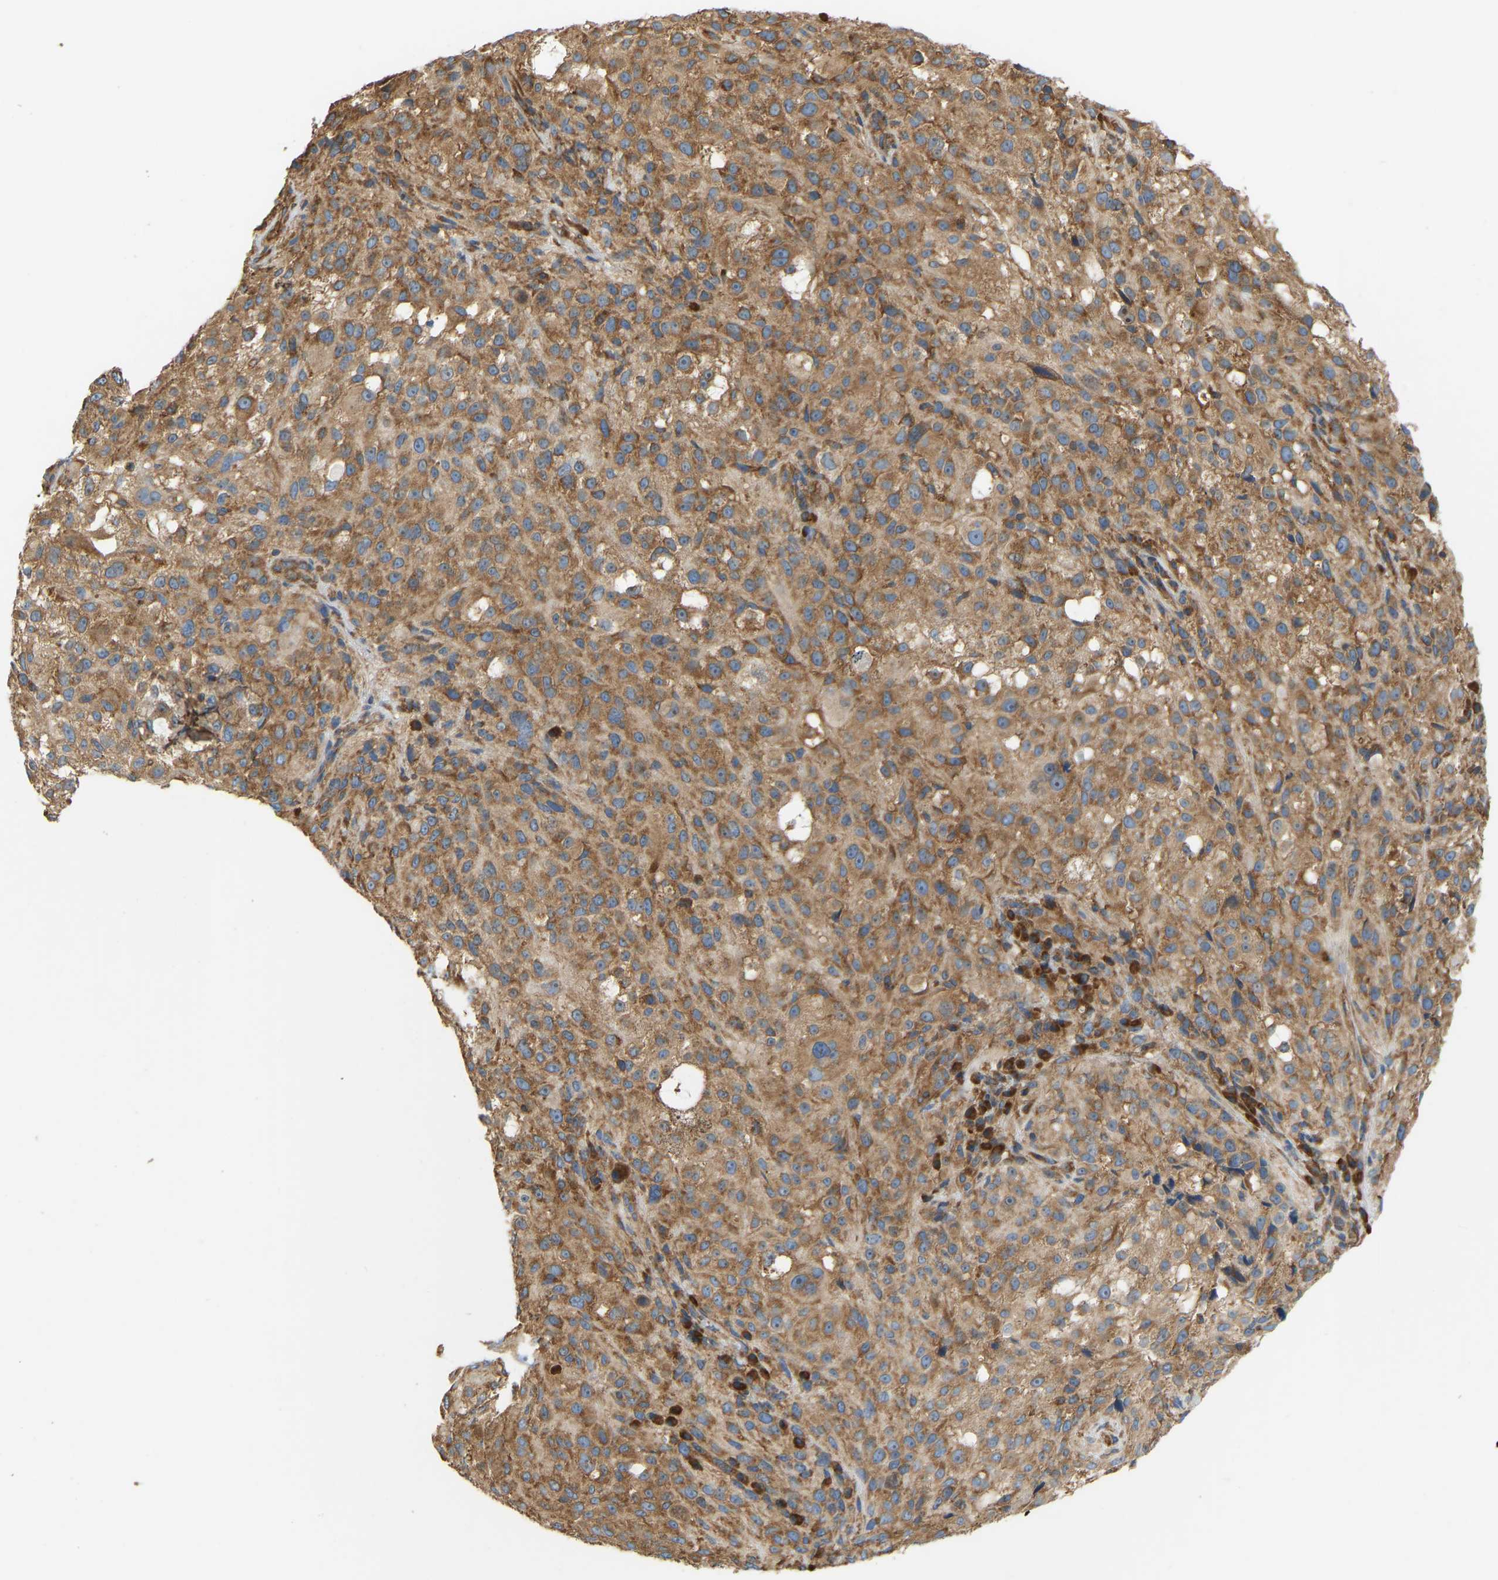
{"staining": {"intensity": "moderate", "quantity": ">75%", "location": "cytoplasmic/membranous"}, "tissue": "melanoma", "cell_type": "Tumor cells", "image_type": "cancer", "snomed": [{"axis": "morphology", "description": "Necrosis, NOS"}, {"axis": "morphology", "description": "Malignant melanoma, NOS"}, {"axis": "topography", "description": "Skin"}], "caption": "IHC photomicrograph of human malignant melanoma stained for a protein (brown), which displays medium levels of moderate cytoplasmic/membranous staining in about >75% of tumor cells.", "gene": "RPS6KB2", "patient": {"sex": "female", "age": 87}}